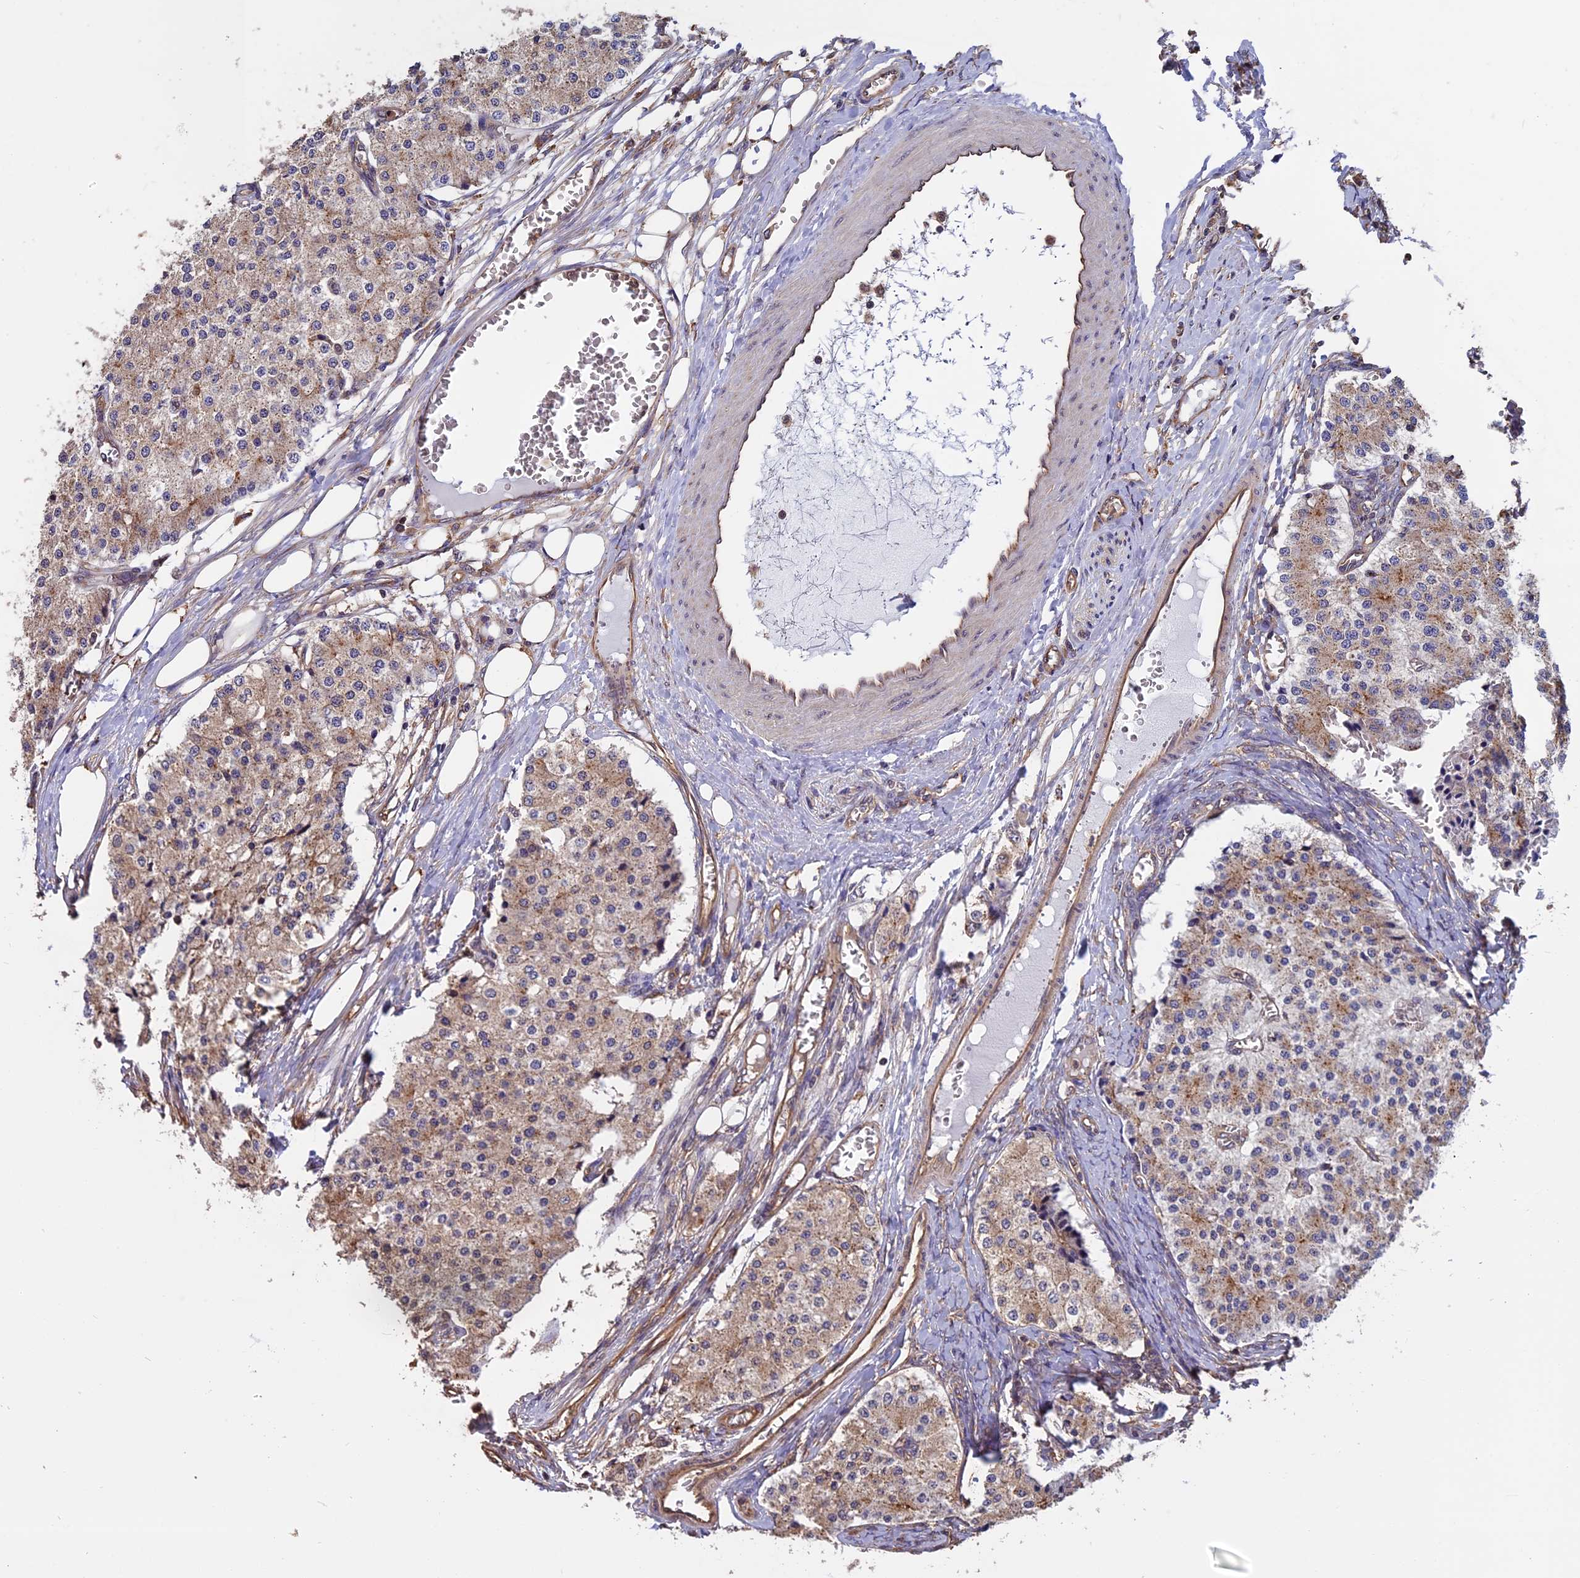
{"staining": {"intensity": "moderate", "quantity": "<25%", "location": "cytoplasmic/membranous"}, "tissue": "carcinoid", "cell_type": "Tumor cells", "image_type": "cancer", "snomed": [{"axis": "morphology", "description": "Carcinoid, malignant, NOS"}, {"axis": "topography", "description": "Colon"}], "caption": "Tumor cells display moderate cytoplasmic/membranous staining in about <25% of cells in carcinoid (malignant). The staining is performed using DAB brown chromogen to label protein expression. The nuclei are counter-stained blue using hematoxylin.", "gene": "CHMP2A", "patient": {"sex": "female", "age": 52}}